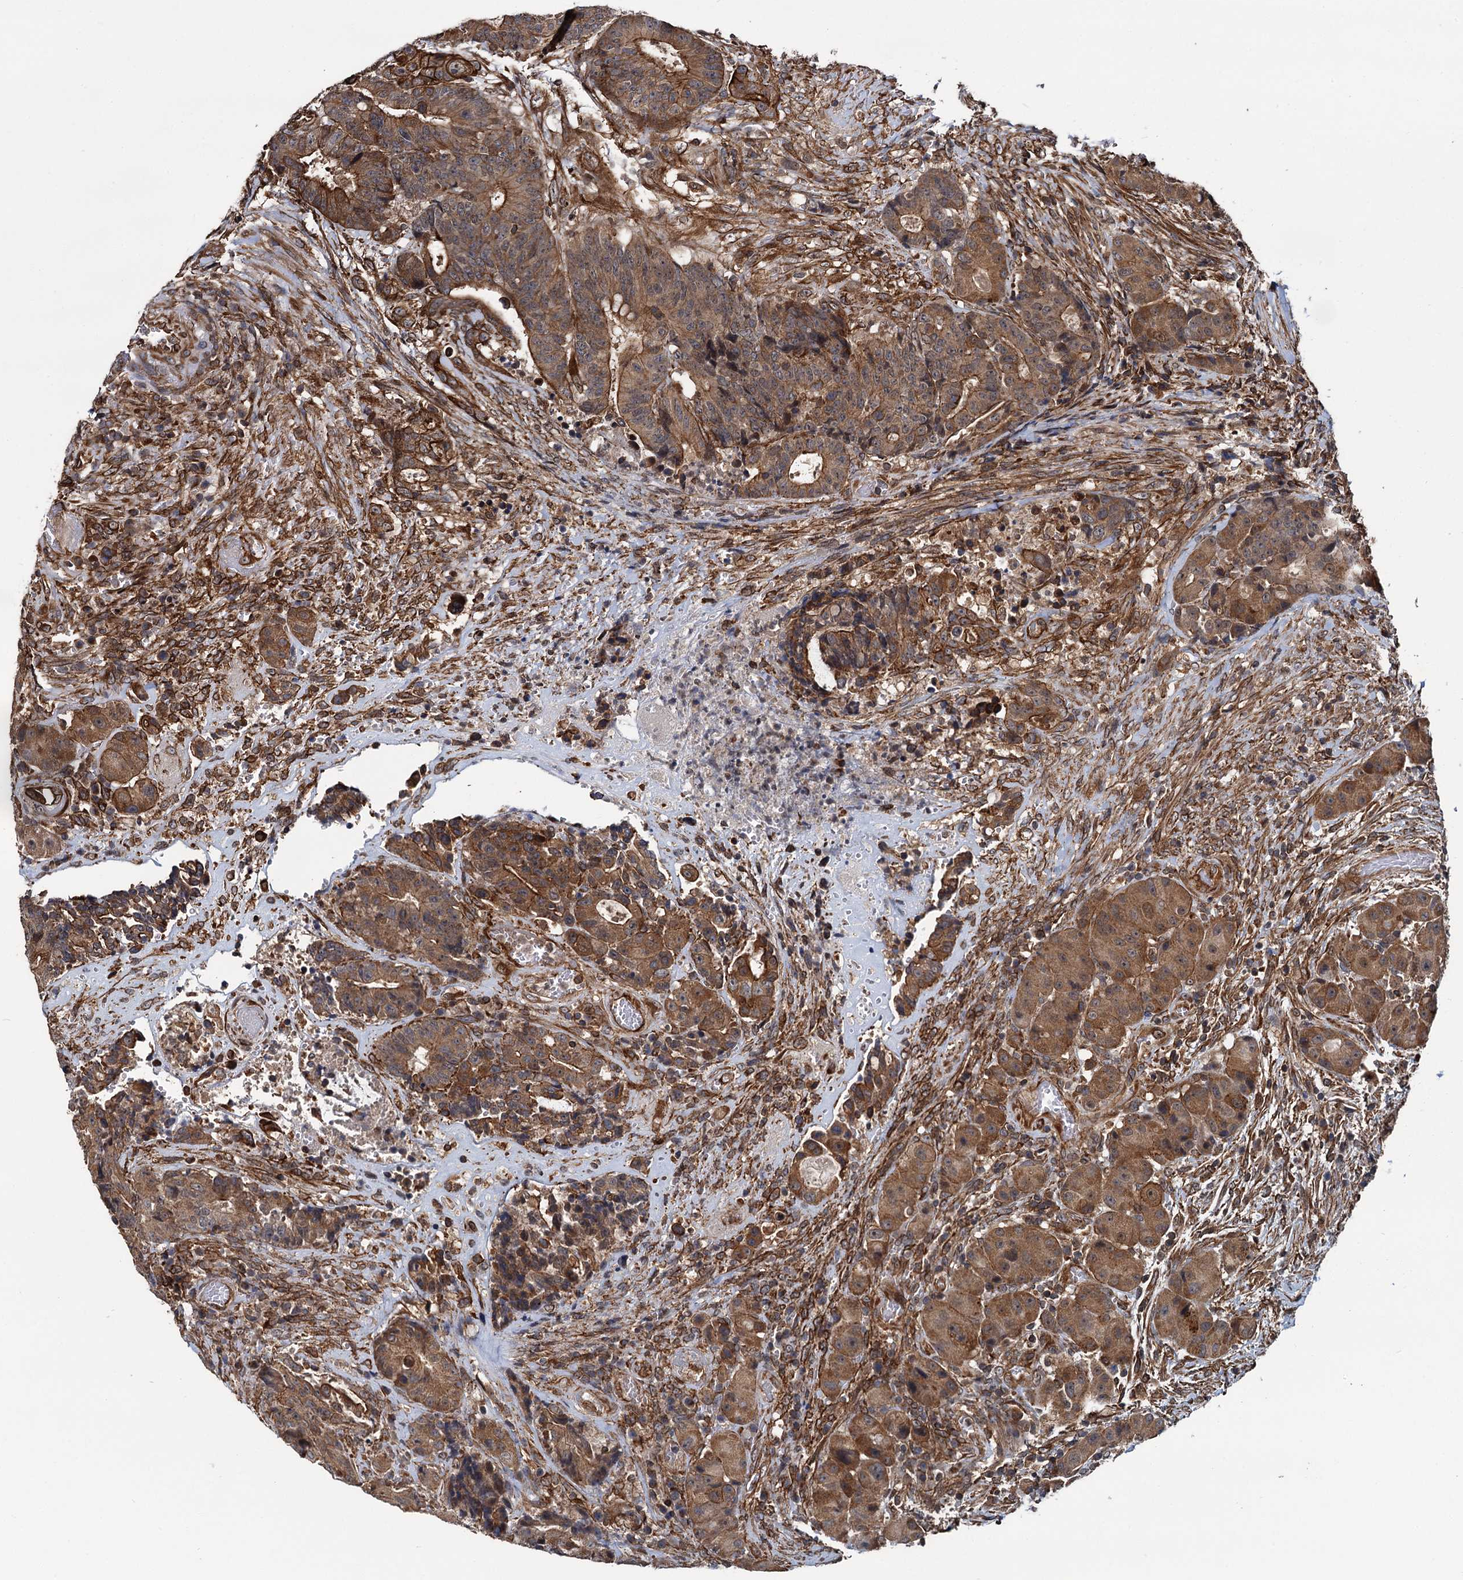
{"staining": {"intensity": "moderate", "quantity": ">75%", "location": "cytoplasmic/membranous"}, "tissue": "colorectal cancer", "cell_type": "Tumor cells", "image_type": "cancer", "snomed": [{"axis": "morphology", "description": "Adenocarcinoma, NOS"}, {"axis": "topography", "description": "Rectum"}], "caption": "Moderate cytoplasmic/membranous expression is present in about >75% of tumor cells in colorectal cancer (adenocarcinoma).", "gene": "ZFYVE19", "patient": {"sex": "male", "age": 69}}